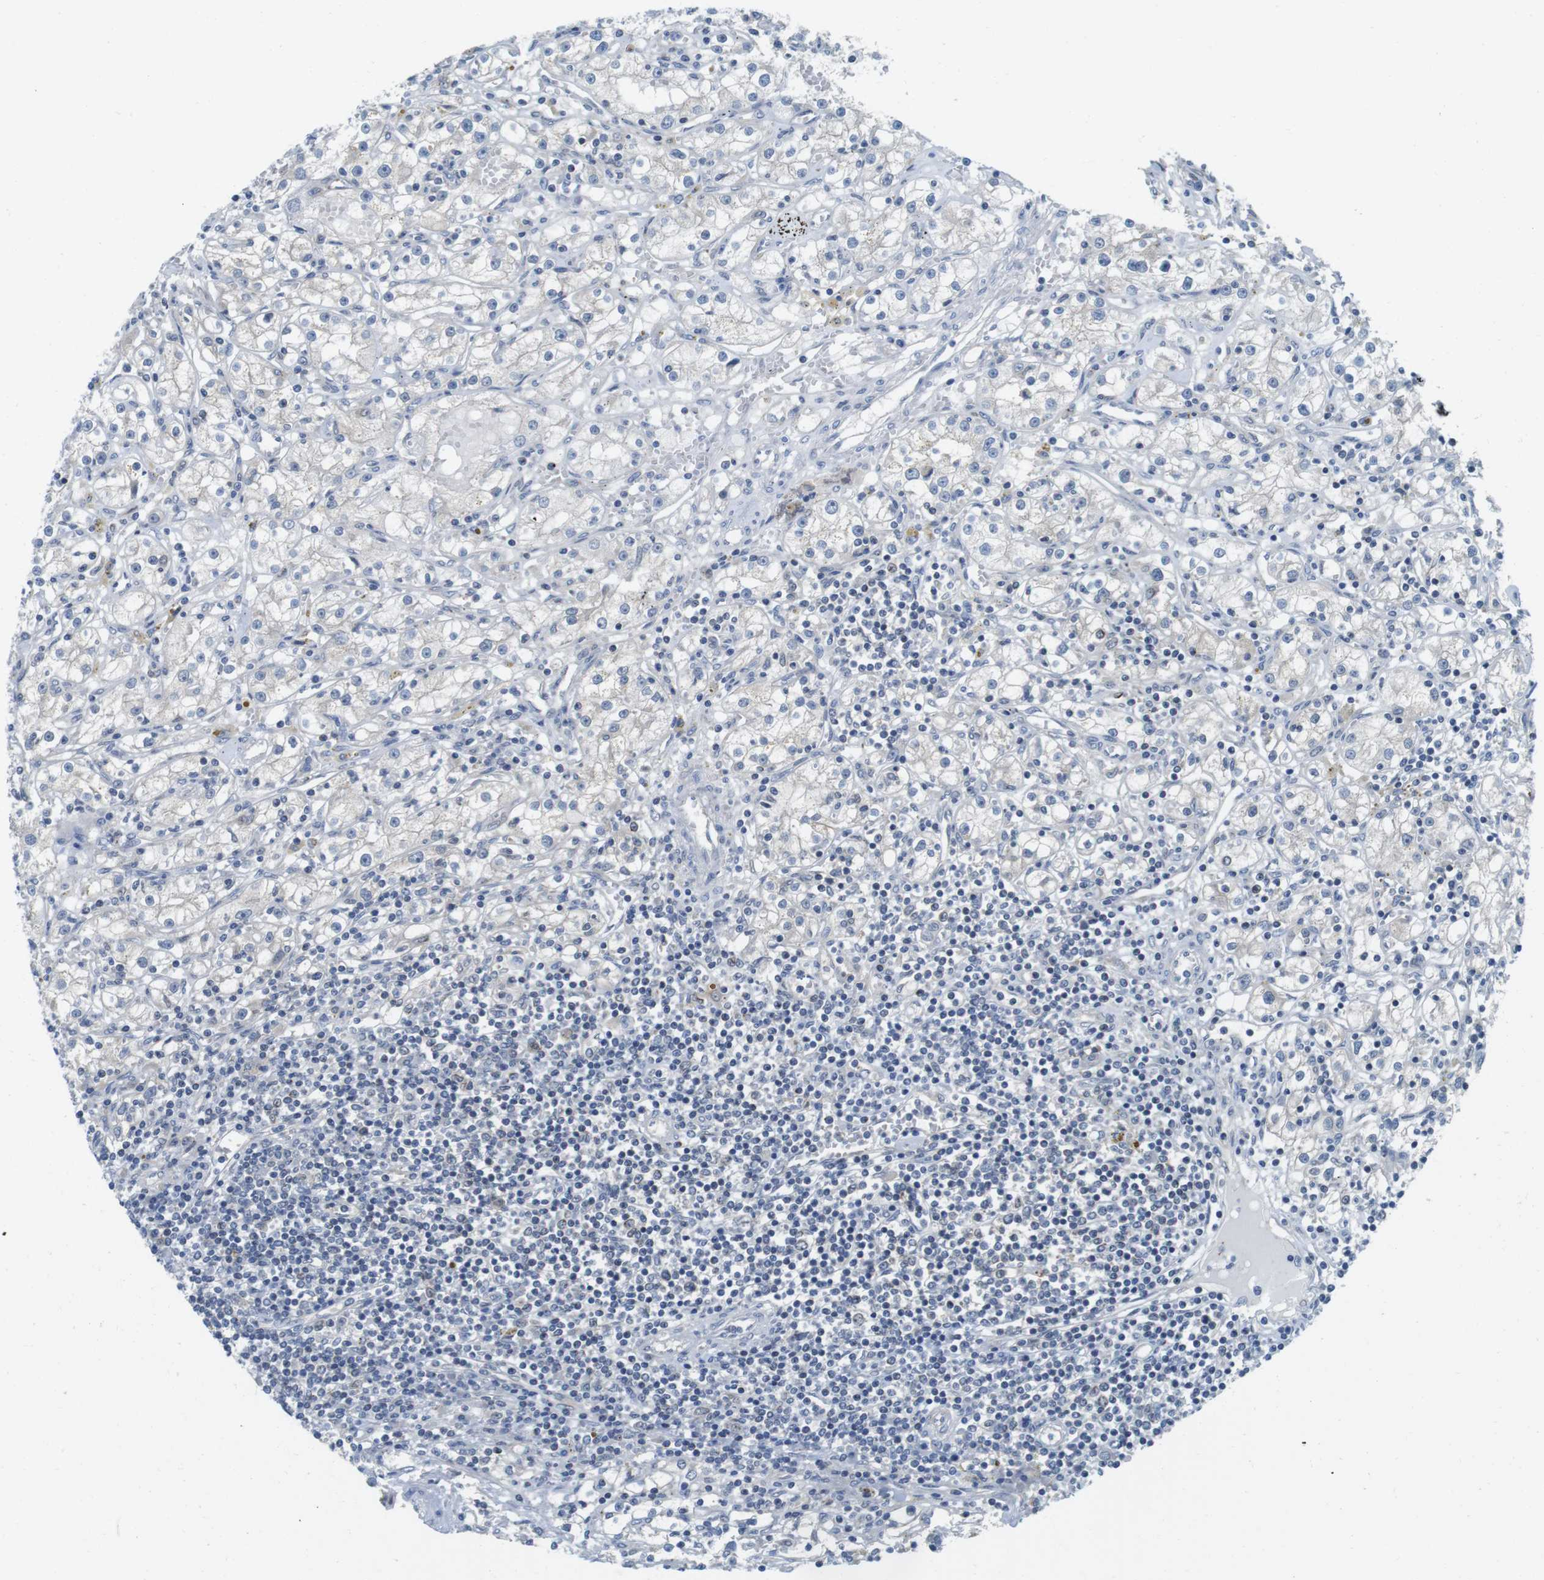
{"staining": {"intensity": "negative", "quantity": "none", "location": "none"}, "tissue": "renal cancer", "cell_type": "Tumor cells", "image_type": "cancer", "snomed": [{"axis": "morphology", "description": "Adenocarcinoma, NOS"}, {"axis": "topography", "description": "Kidney"}], "caption": "DAB immunohistochemical staining of renal adenocarcinoma exhibits no significant expression in tumor cells.", "gene": "CASP2", "patient": {"sex": "male", "age": 56}}